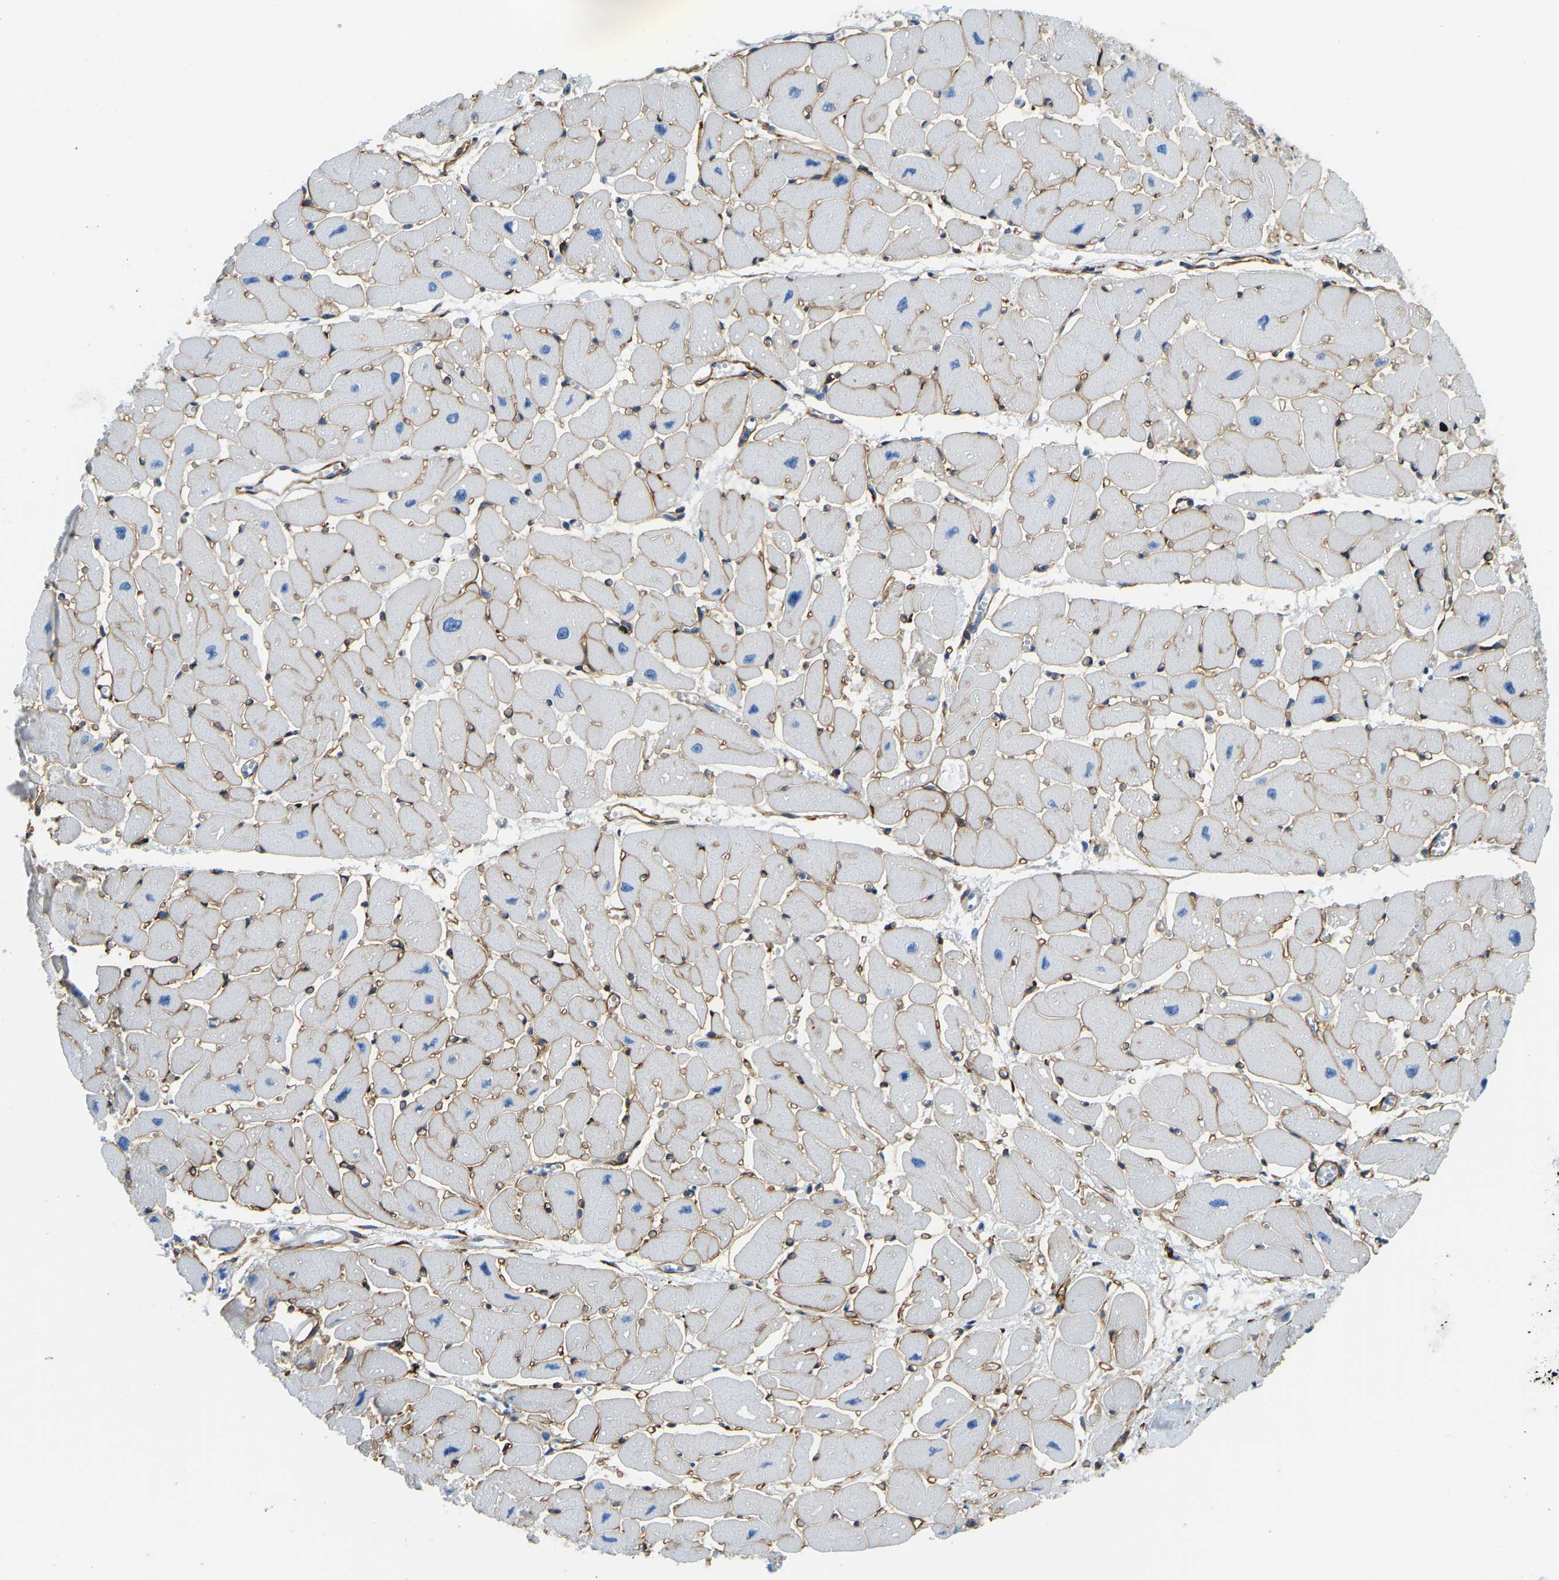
{"staining": {"intensity": "moderate", "quantity": "25%-75%", "location": "cytoplasmic/membranous"}, "tissue": "heart muscle", "cell_type": "Cardiomyocytes", "image_type": "normal", "snomed": [{"axis": "morphology", "description": "Normal tissue, NOS"}, {"axis": "topography", "description": "Heart"}], "caption": "Moderate cytoplasmic/membranous positivity for a protein is seen in approximately 25%-75% of cardiomyocytes of normal heart muscle using immunohistochemistry.", "gene": "COL15A1", "patient": {"sex": "female", "age": 54}}